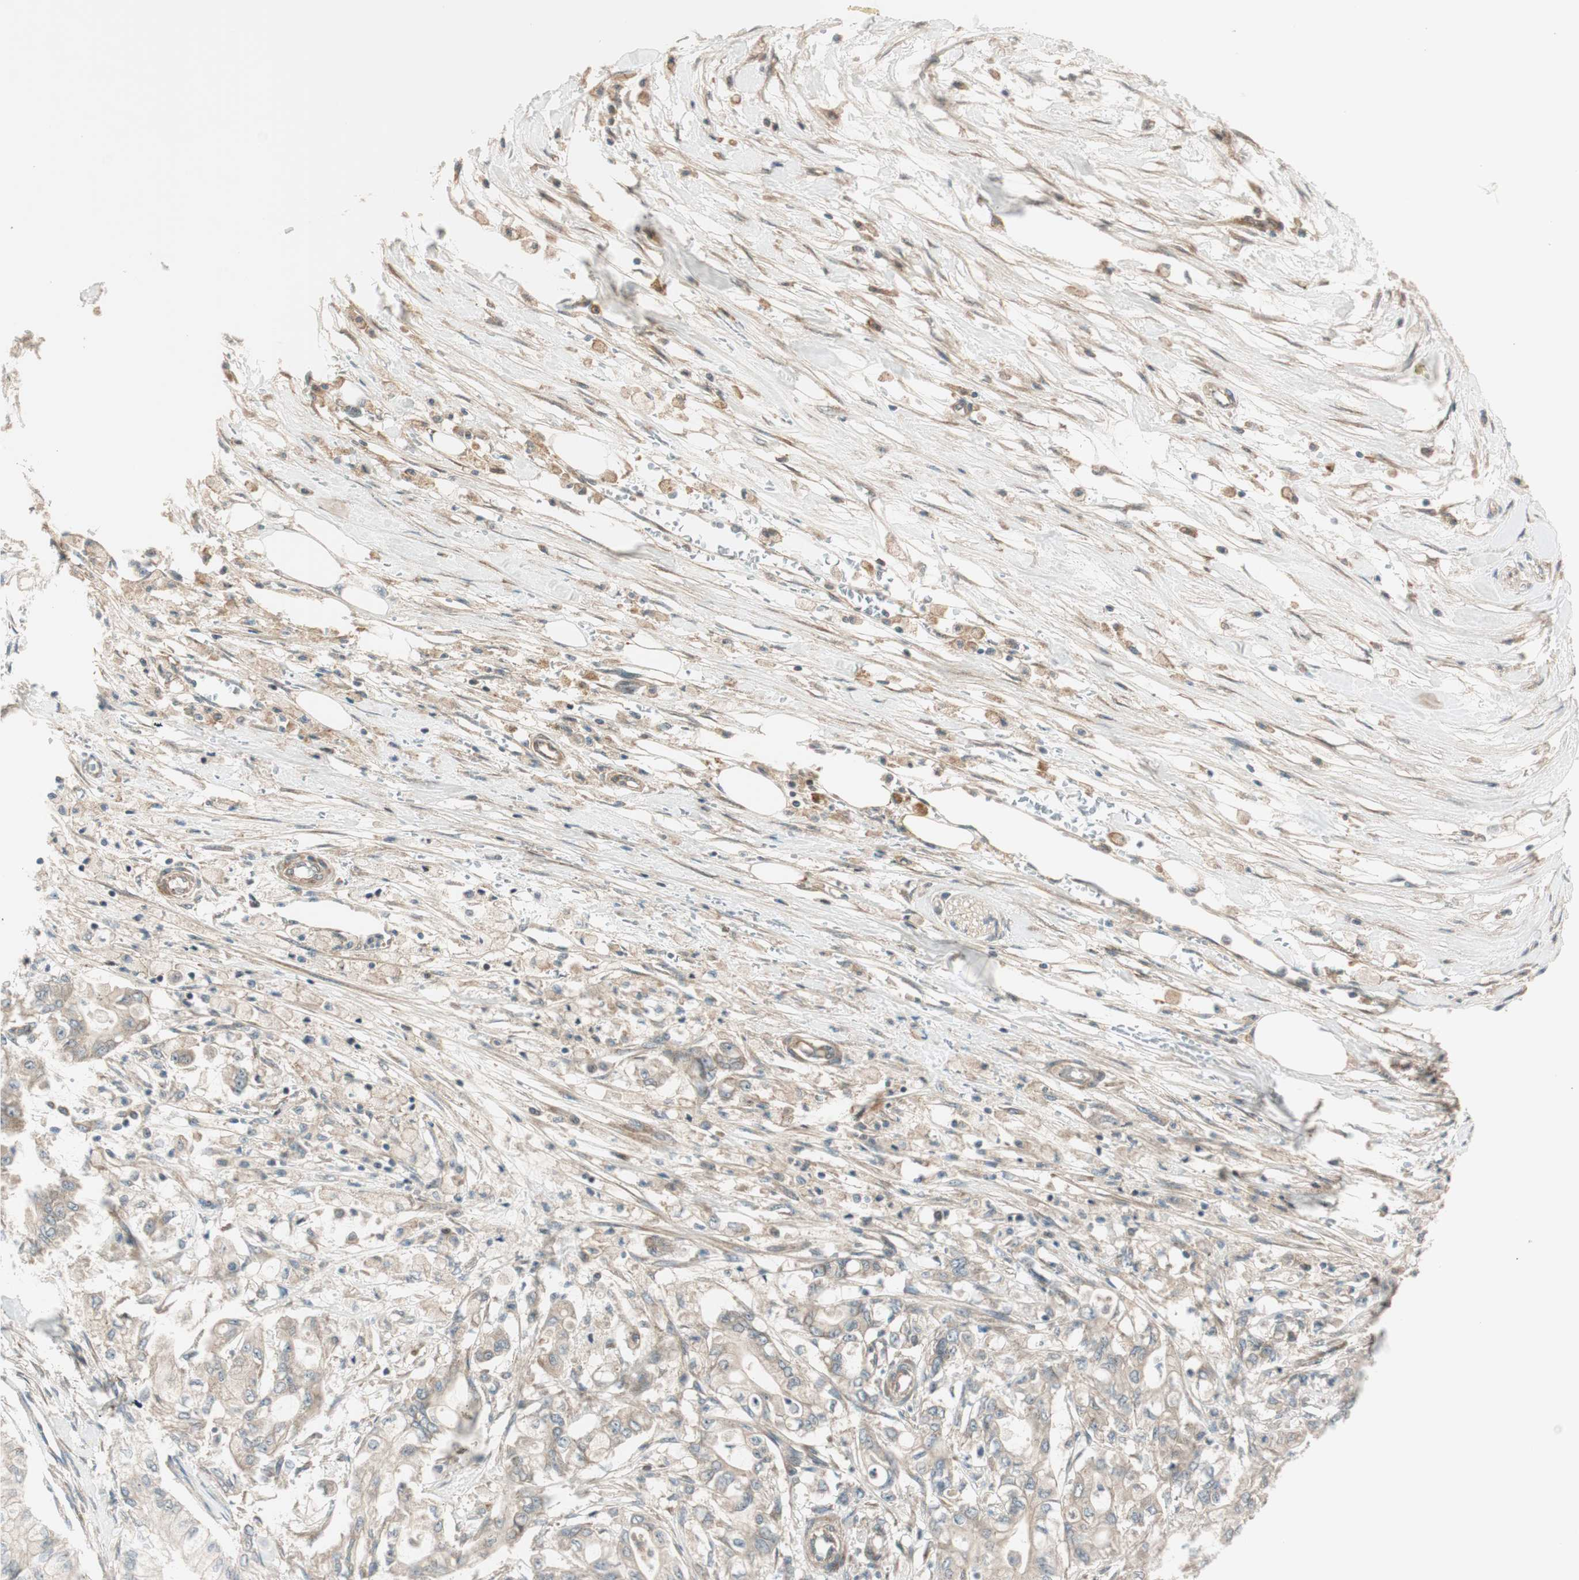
{"staining": {"intensity": "weak", "quantity": "25%-75%", "location": "cytoplasmic/membranous"}, "tissue": "pancreatic cancer", "cell_type": "Tumor cells", "image_type": "cancer", "snomed": [{"axis": "morphology", "description": "Adenocarcinoma, NOS"}, {"axis": "topography", "description": "Pancreas"}], "caption": "High-power microscopy captured an immunohistochemistry (IHC) photomicrograph of pancreatic cancer (adenocarcinoma), revealing weak cytoplasmic/membranous positivity in about 25%-75% of tumor cells.", "gene": "ABI1", "patient": {"sex": "male", "age": 70}}